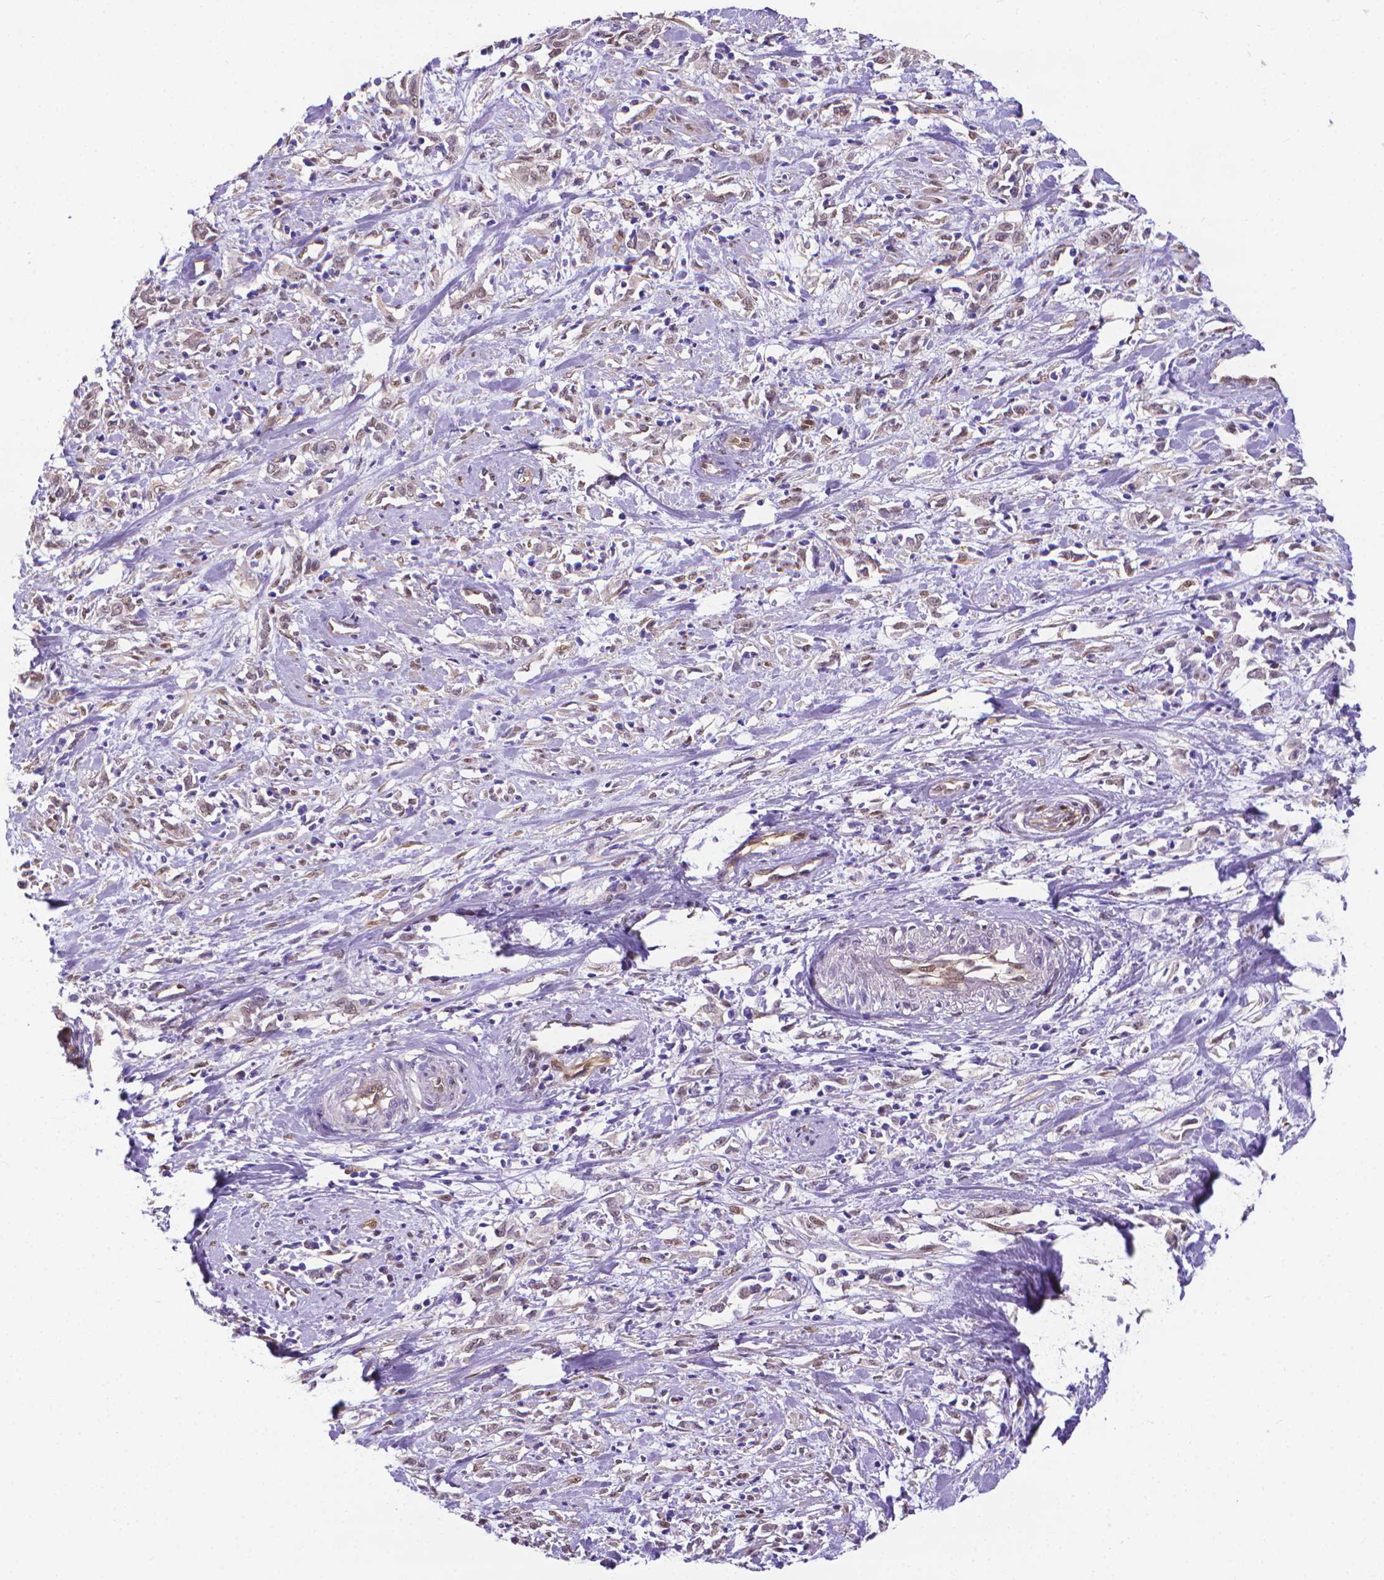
{"staining": {"intensity": "negative", "quantity": "none", "location": "none"}, "tissue": "cervical cancer", "cell_type": "Tumor cells", "image_type": "cancer", "snomed": [{"axis": "morphology", "description": "Adenocarcinoma, NOS"}, {"axis": "topography", "description": "Cervix"}], "caption": "Tumor cells show no significant expression in cervical cancer.", "gene": "CLIC4", "patient": {"sex": "female", "age": 40}}